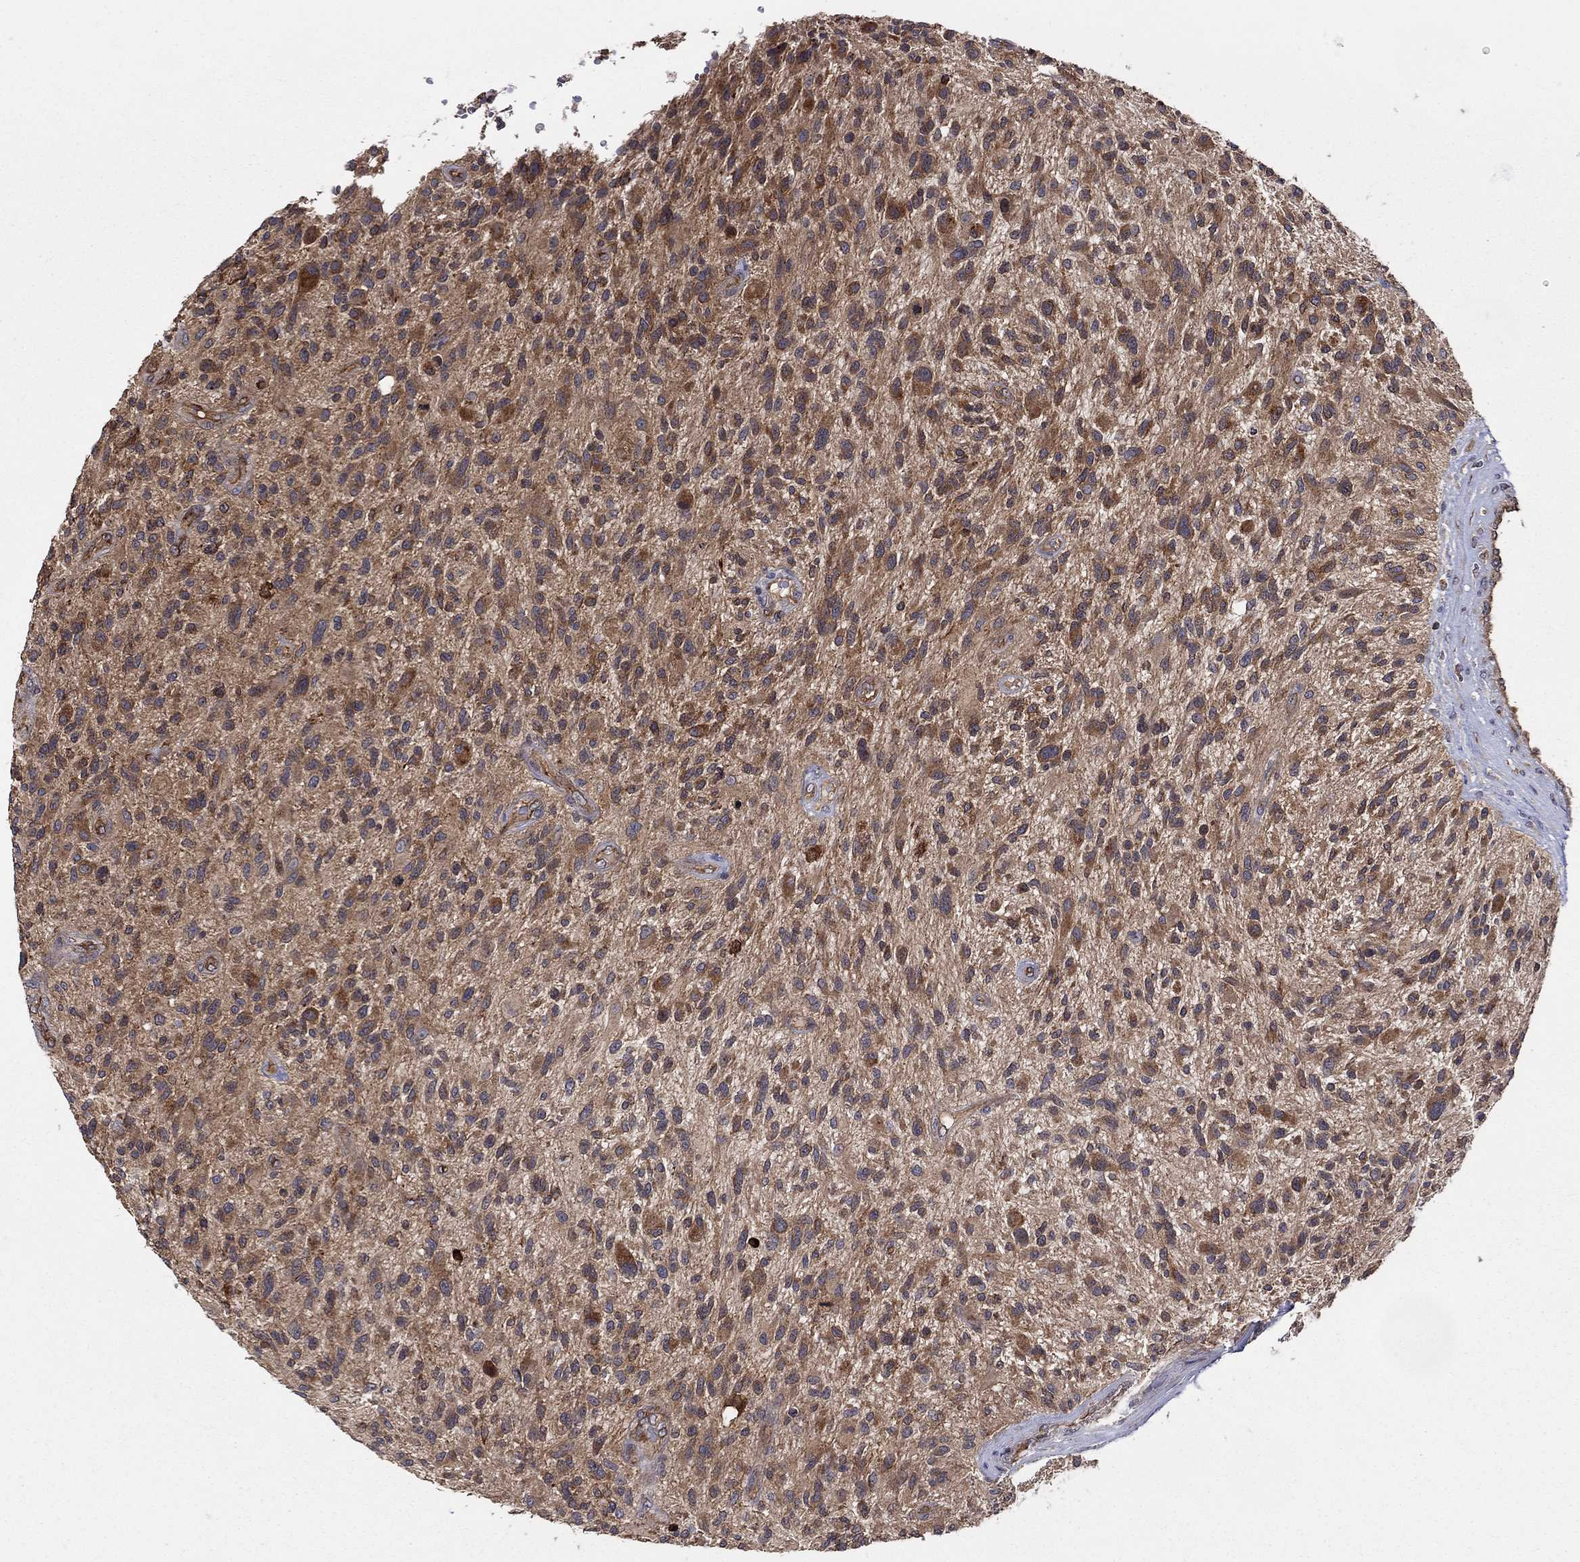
{"staining": {"intensity": "strong", "quantity": "<25%", "location": "cytoplasmic/membranous"}, "tissue": "glioma", "cell_type": "Tumor cells", "image_type": "cancer", "snomed": [{"axis": "morphology", "description": "Glioma, malignant, High grade"}, {"axis": "topography", "description": "Brain"}], "caption": "IHC histopathology image of malignant high-grade glioma stained for a protein (brown), which shows medium levels of strong cytoplasmic/membranous positivity in about <25% of tumor cells.", "gene": "BMERB1", "patient": {"sex": "male", "age": 47}}